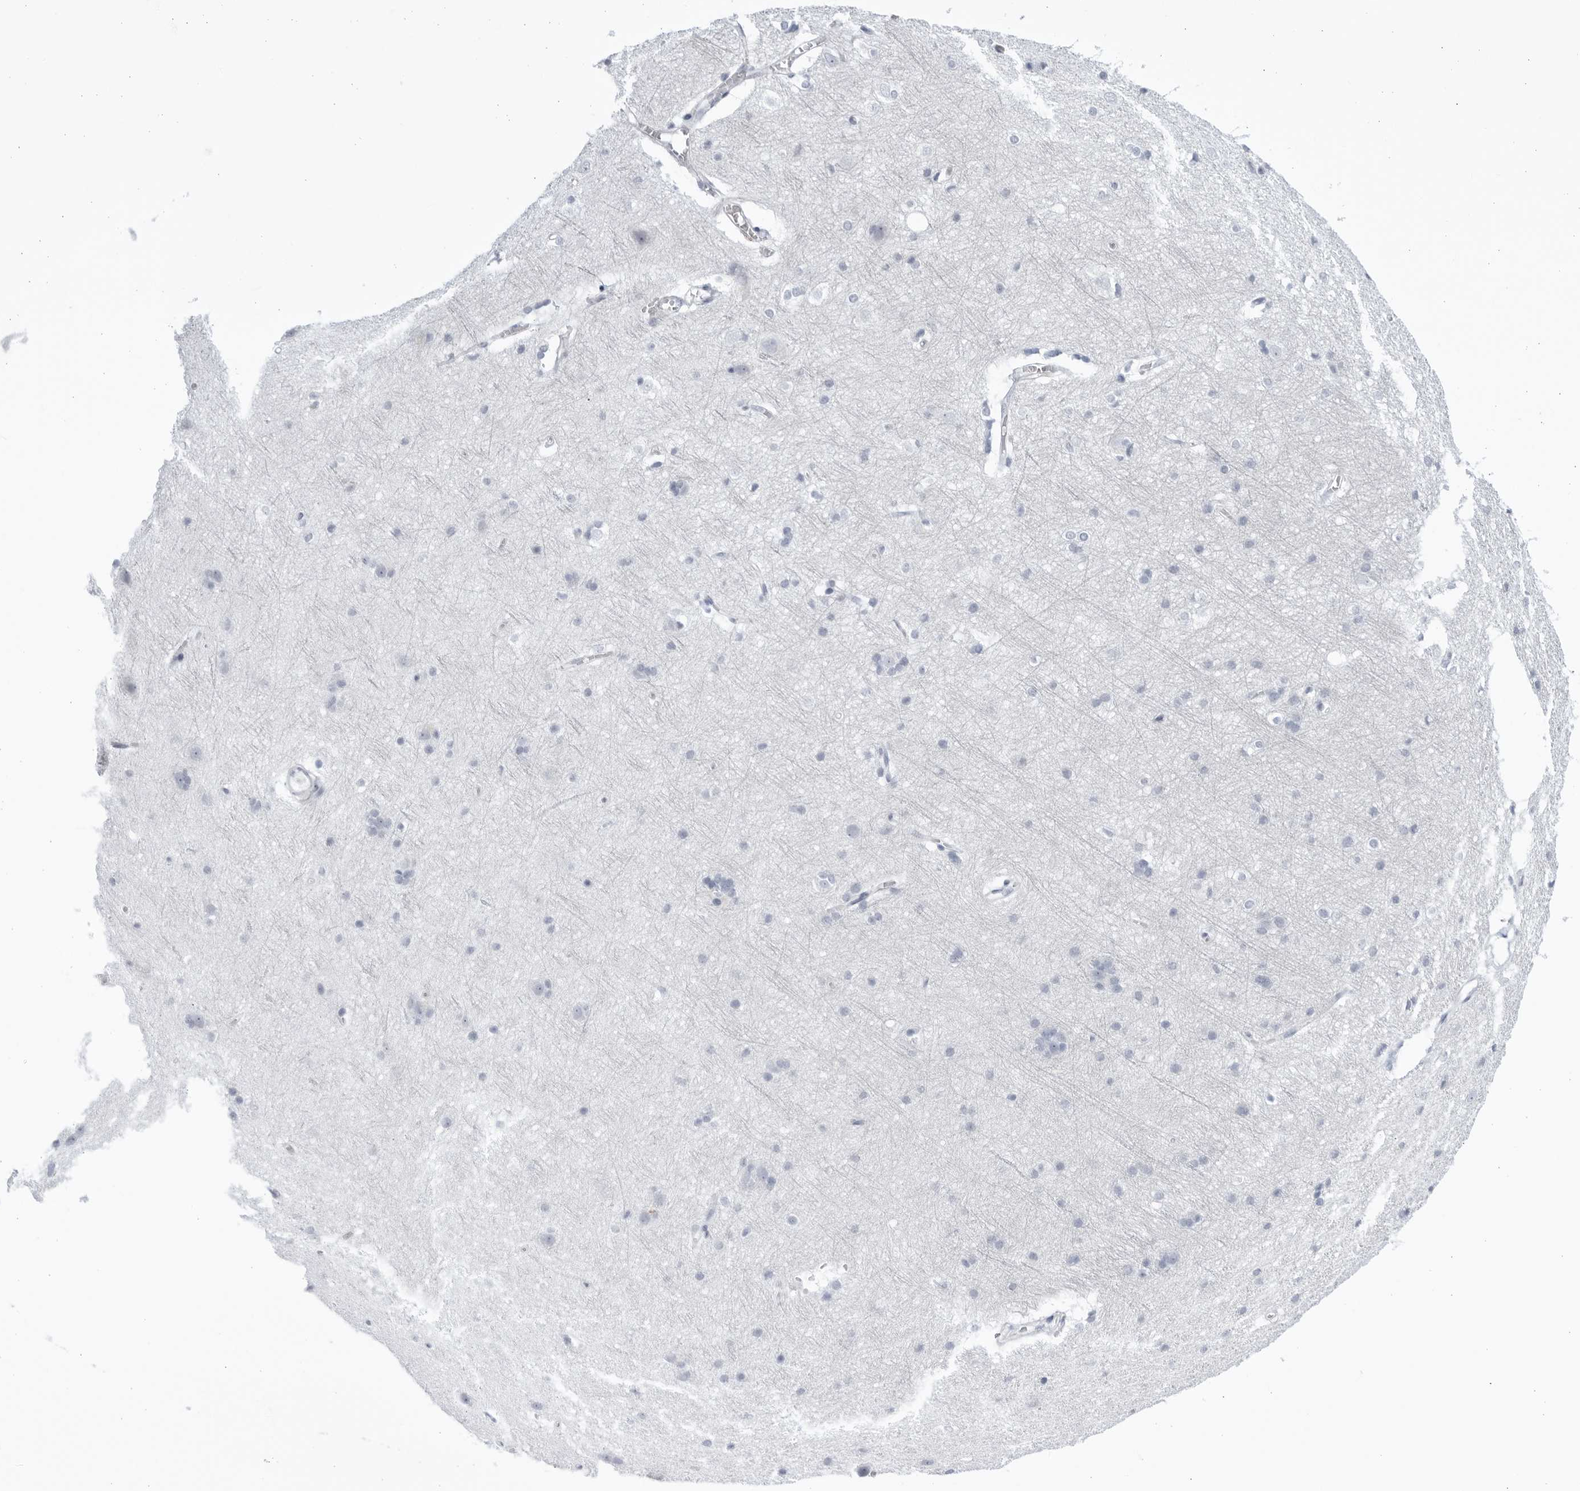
{"staining": {"intensity": "negative", "quantity": "none", "location": "none"}, "tissue": "cerebral cortex", "cell_type": "Endothelial cells", "image_type": "normal", "snomed": [{"axis": "morphology", "description": "Normal tissue, NOS"}, {"axis": "topography", "description": "Cerebral cortex"}], "caption": "Immunohistochemistry (IHC) image of benign cerebral cortex stained for a protein (brown), which demonstrates no expression in endothelial cells. The staining is performed using DAB brown chromogen with nuclei counter-stained in using hematoxylin.", "gene": "CCDC181", "patient": {"sex": "male", "age": 54}}